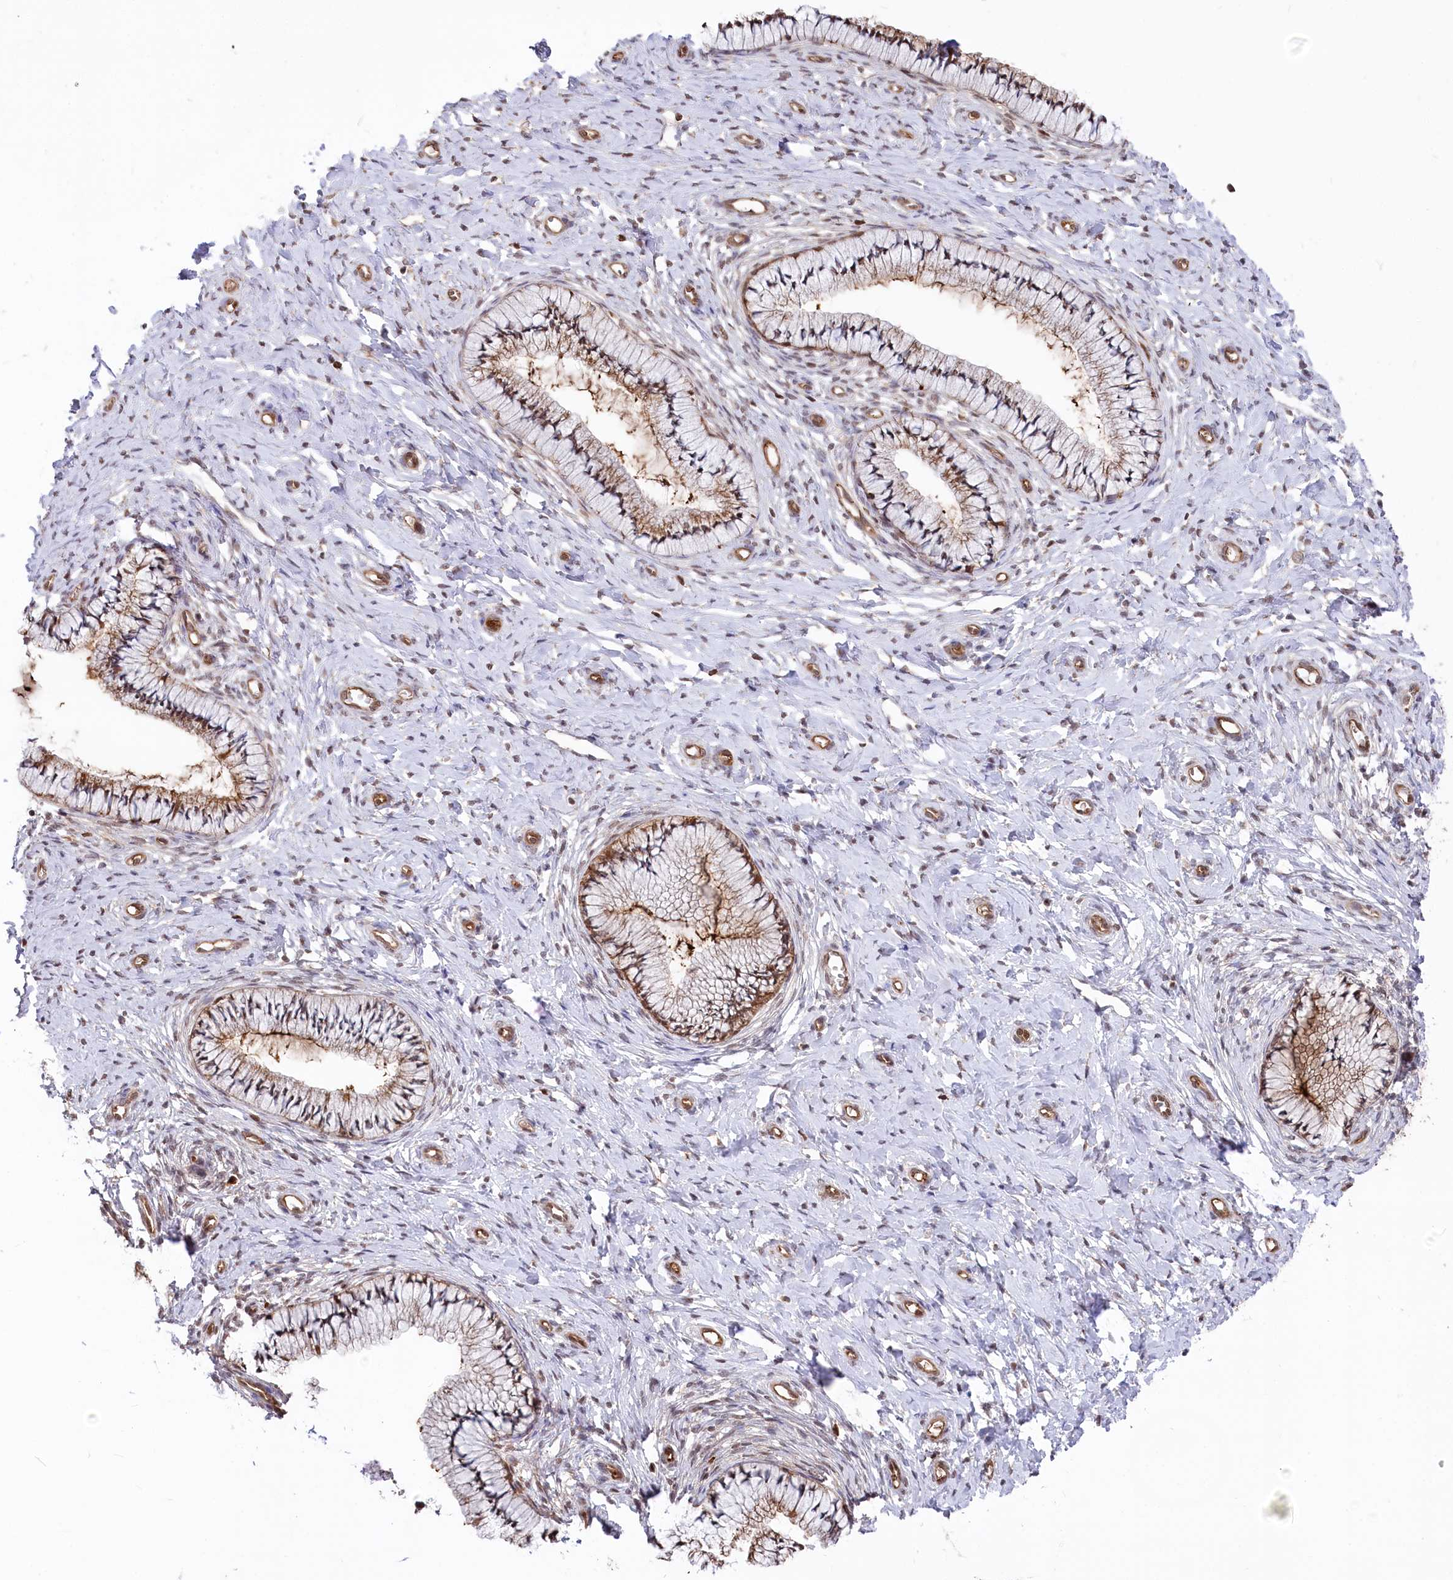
{"staining": {"intensity": "moderate", "quantity": ">75%", "location": "cytoplasmic/membranous,nuclear"}, "tissue": "cervix", "cell_type": "Glandular cells", "image_type": "normal", "snomed": [{"axis": "morphology", "description": "Normal tissue, NOS"}, {"axis": "topography", "description": "Cervix"}], "caption": "Protein staining displays moderate cytoplasmic/membranous,nuclear positivity in approximately >75% of glandular cells in normal cervix.", "gene": "PSMA1", "patient": {"sex": "female", "age": 36}}